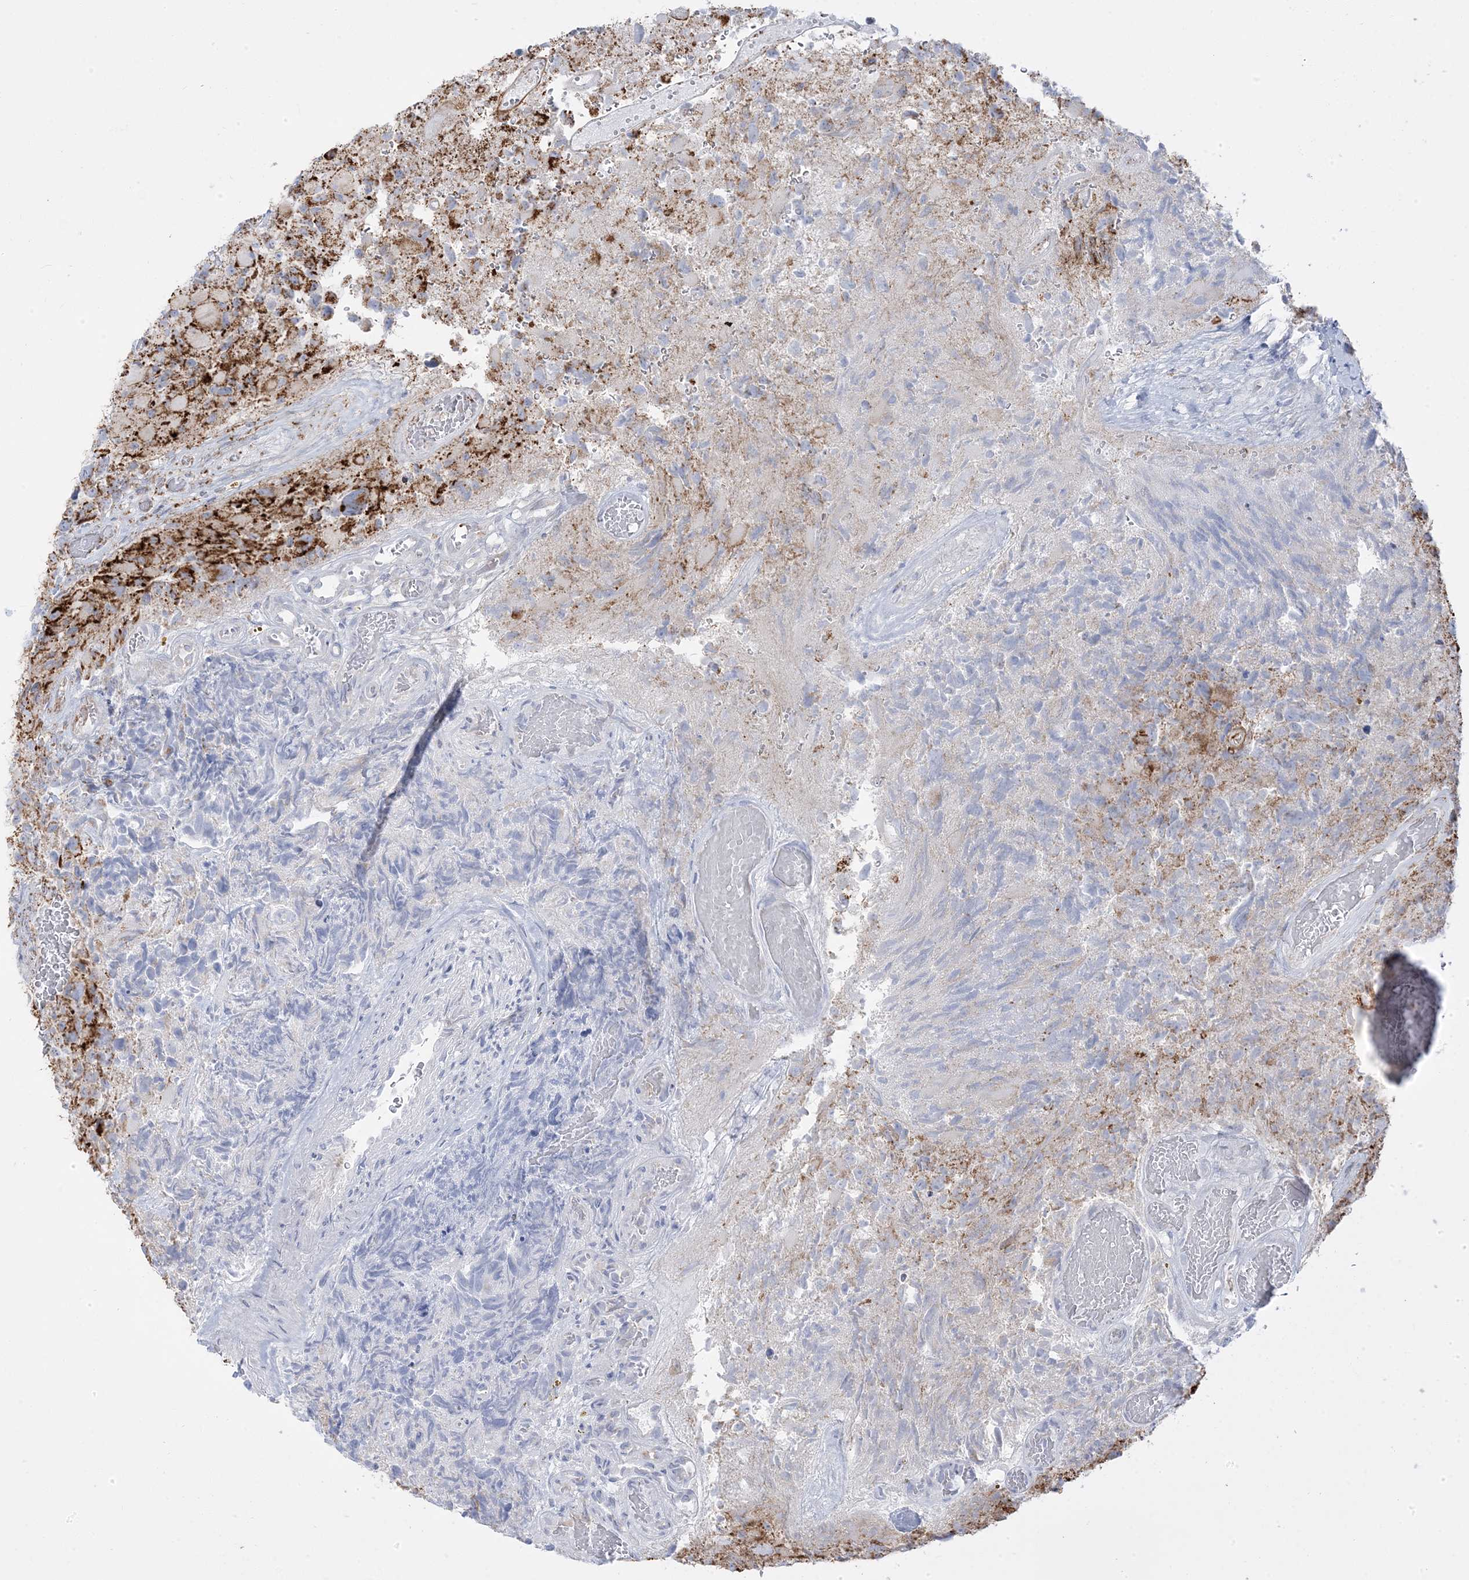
{"staining": {"intensity": "moderate", "quantity": ">75%", "location": "cytoplasmic/membranous"}, "tissue": "glioma", "cell_type": "Tumor cells", "image_type": "cancer", "snomed": [{"axis": "morphology", "description": "Glioma, malignant, High grade"}, {"axis": "topography", "description": "Brain"}], "caption": "Immunohistochemistry (IHC) of high-grade glioma (malignant) displays medium levels of moderate cytoplasmic/membranous positivity in approximately >75% of tumor cells.", "gene": "PCCB", "patient": {"sex": "male", "age": 69}}